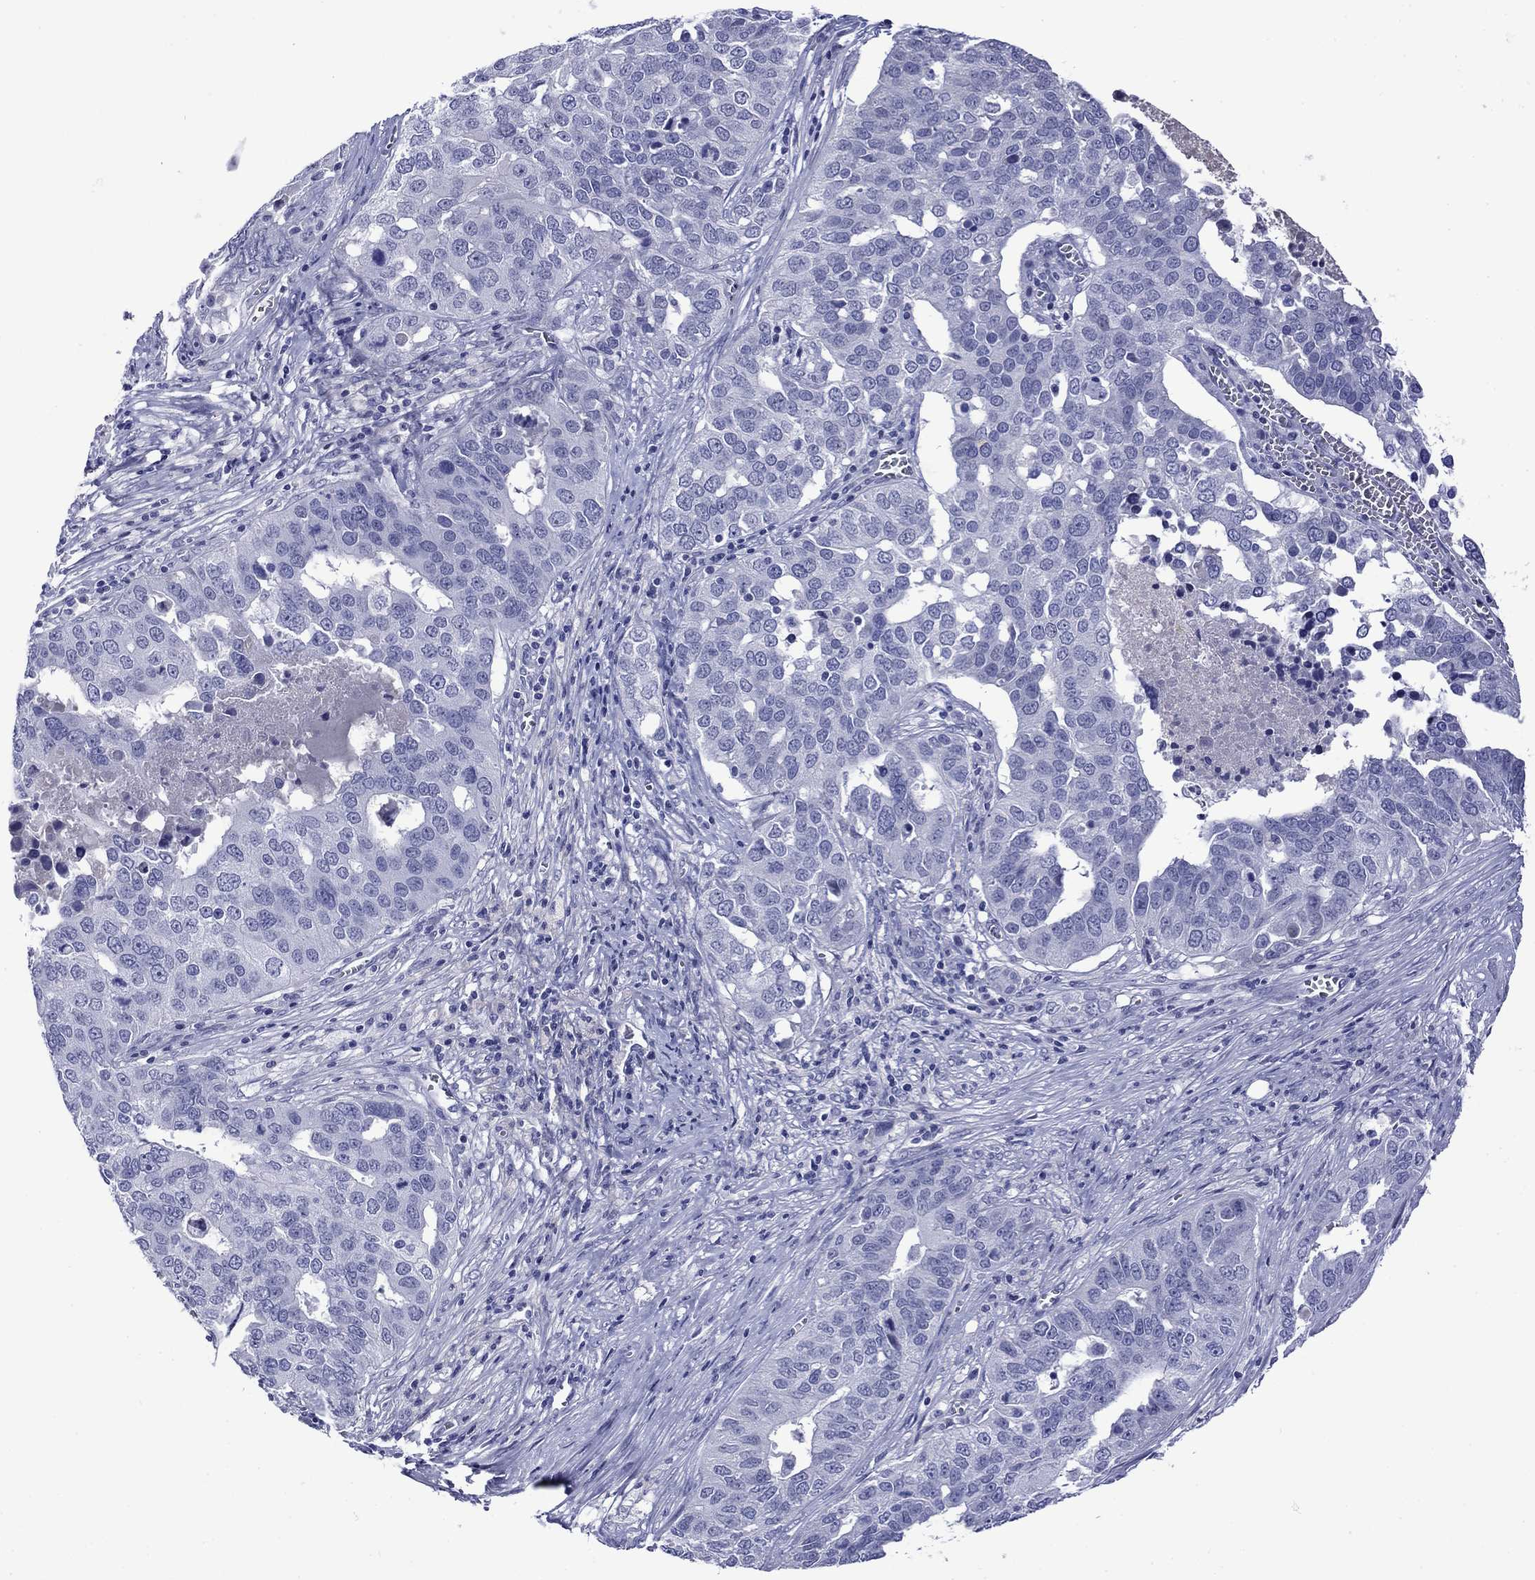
{"staining": {"intensity": "negative", "quantity": "none", "location": "none"}, "tissue": "ovarian cancer", "cell_type": "Tumor cells", "image_type": "cancer", "snomed": [{"axis": "morphology", "description": "Carcinoma, endometroid"}, {"axis": "topography", "description": "Soft tissue"}, {"axis": "topography", "description": "Ovary"}], "caption": "Tumor cells are negative for brown protein staining in ovarian cancer (endometroid carcinoma).", "gene": "APOA2", "patient": {"sex": "female", "age": 52}}